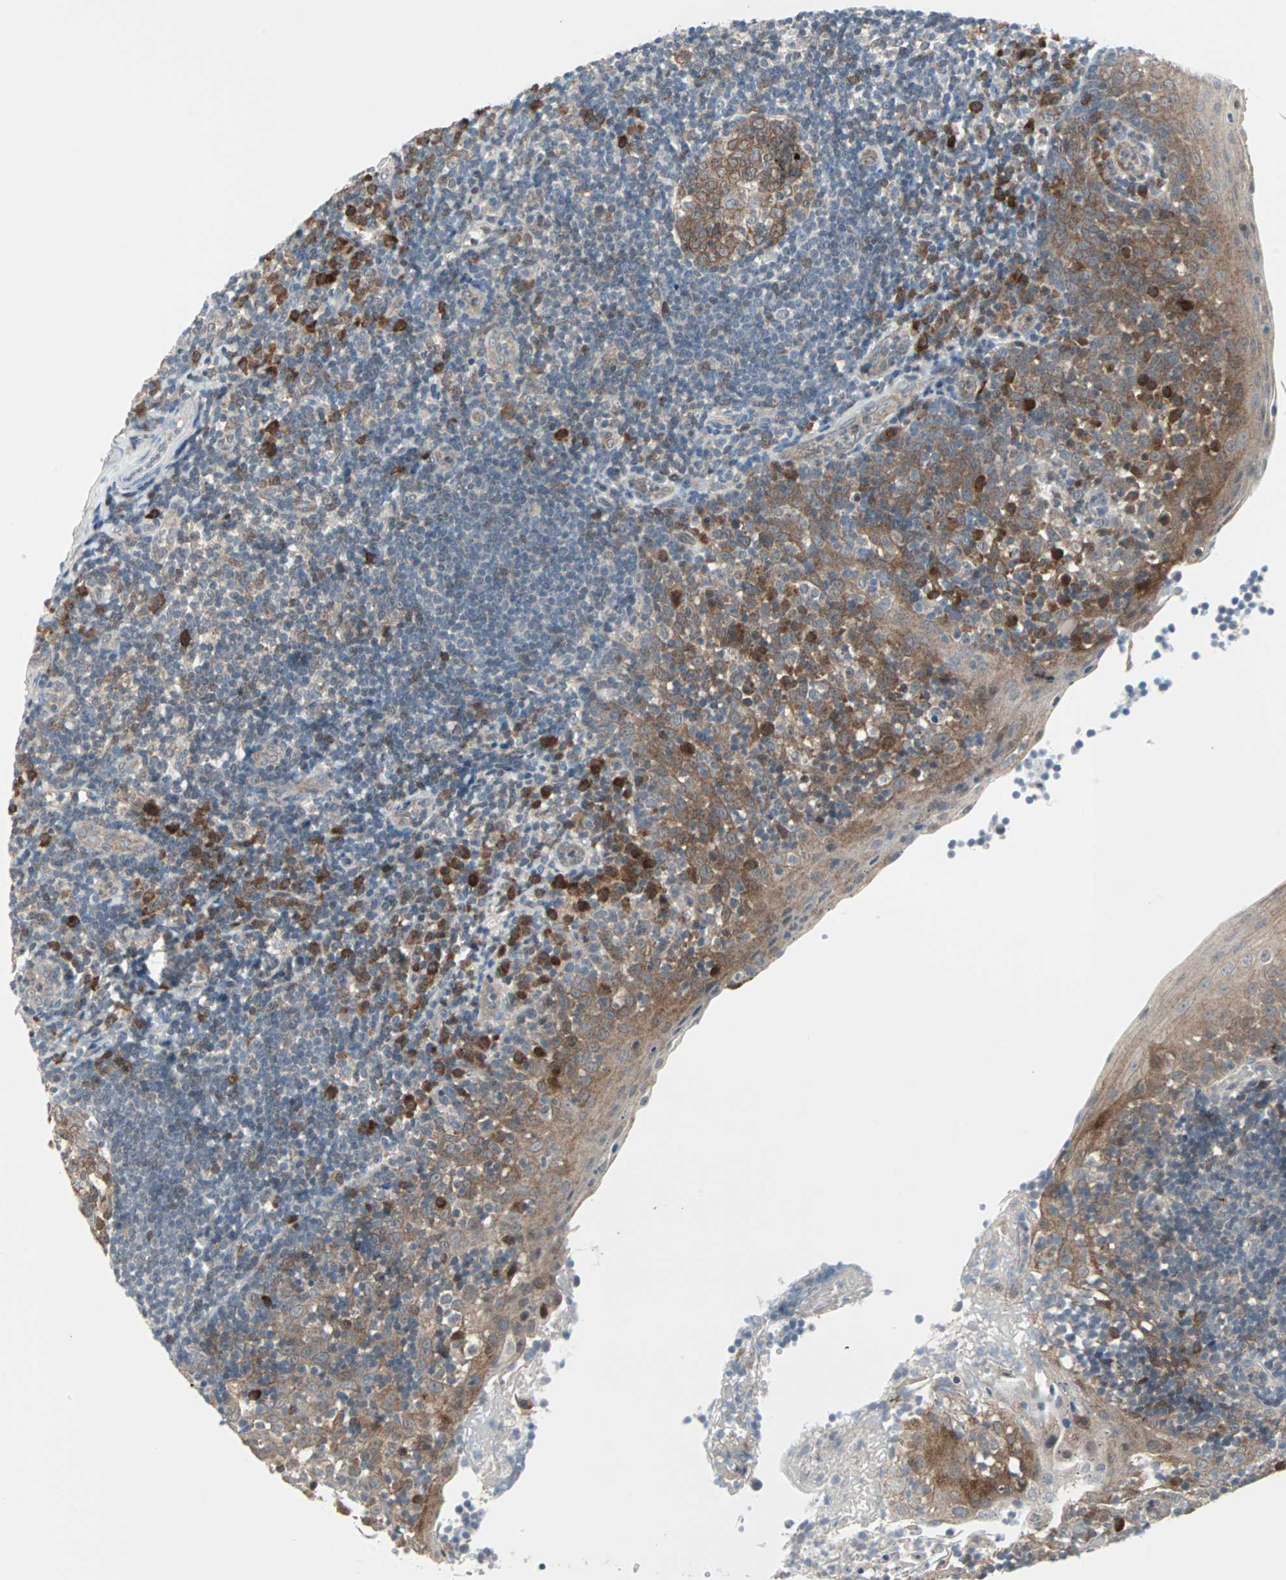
{"staining": {"intensity": "moderate", "quantity": ">75%", "location": "cytoplasmic/membranous,nuclear"}, "tissue": "tonsil", "cell_type": "Germinal center cells", "image_type": "normal", "snomed": [{"axis": "morphology", "description": "Normal tissue, NOS"}, {"axis": "topography", "description": "Tonsil"}], "caption": "A high-resolution image shows IHC staining of benign tonsil, which displays moderate cytoplasmic/membranous,nuclear staining in about >75% of germinal center cells.", "gene": "CASP3", "patient": {"sex": "female", "age": 40}}